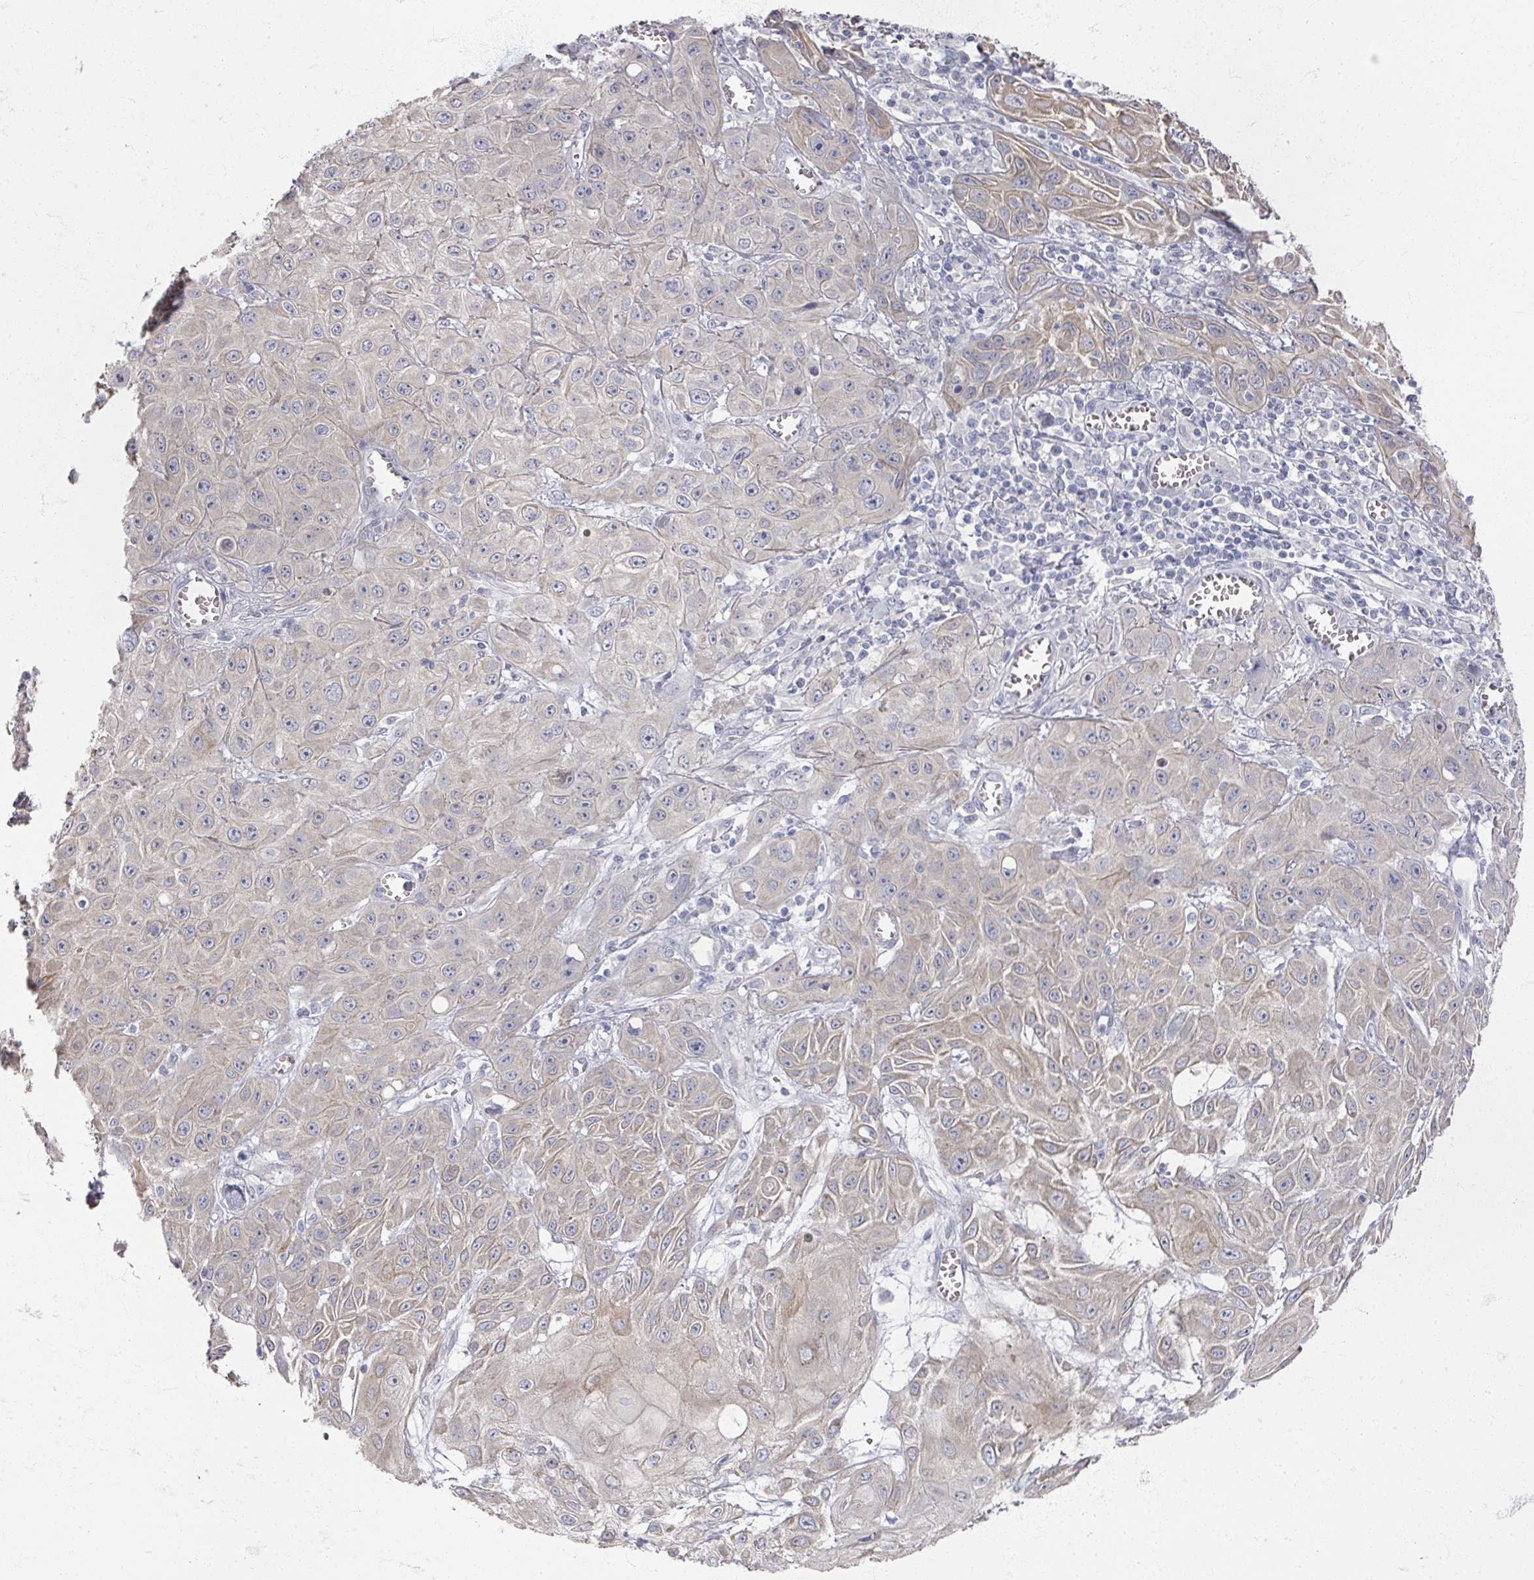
{"staining": {"intensity": "weak", "quantity": "<25%", "location": "cytoplasmic/membranous"}, "tissue": "skin cancer", "cell_type": "Tumor cells", "image_type": "cancer", "snomed": [{"axis": "morphology", "description": "Squamous cell carcinoma, NOS"}, {"axis": "topography", "description": "Skin"}, {"axis": "topography", "description": "Vulva"}], "caption": "Tumor cells show no significant protein expression in skin cancer (squamous cell carcinoma).", "gene": "TTYH3", "patient": {"sex": "female", "age": 71}}